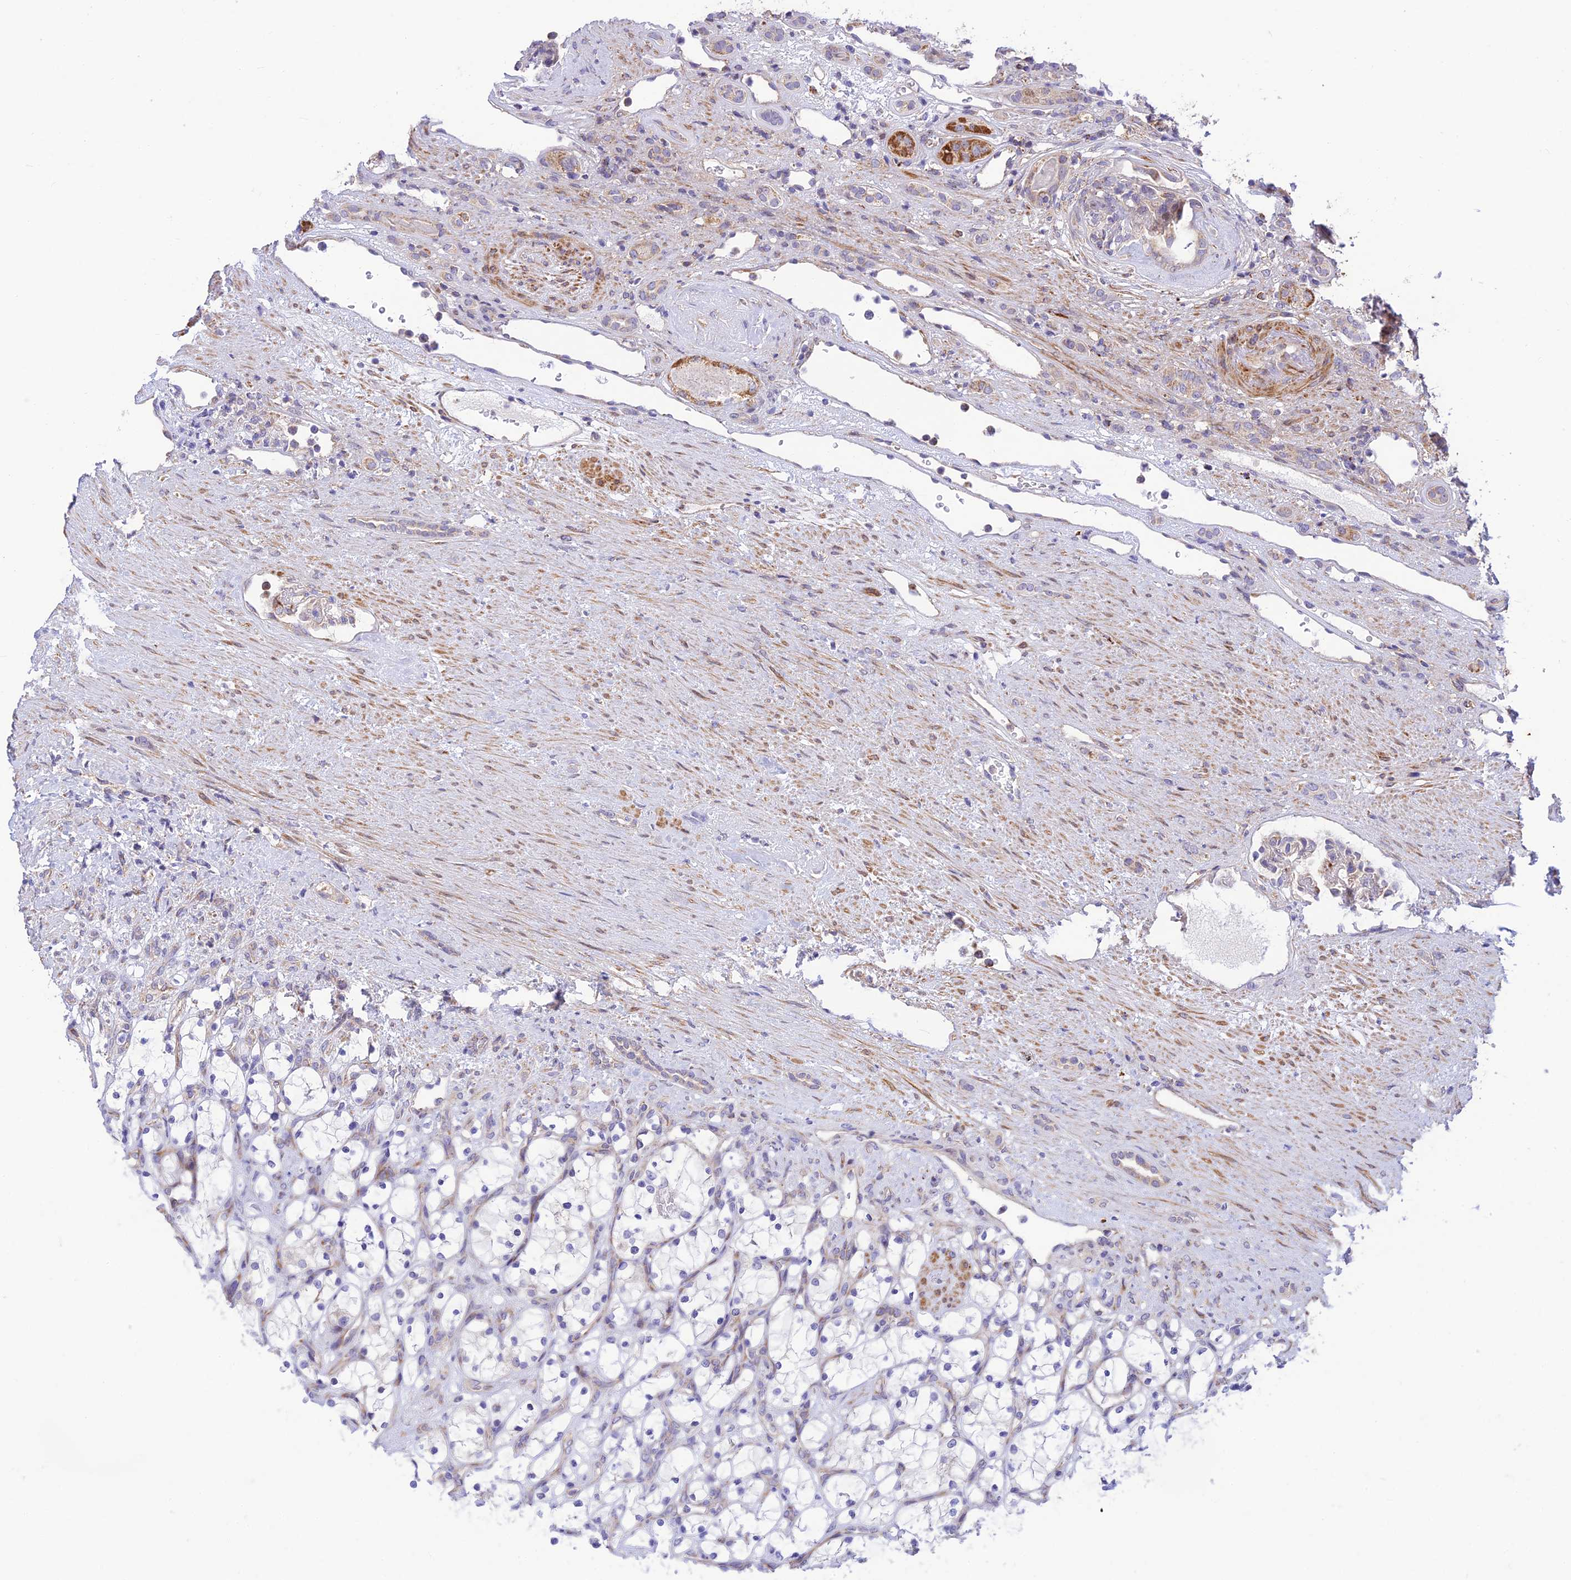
{"staining": {"intensity": "negative", "quantity": "none", "location": "none"}, "tissue": "renal cancer", "cell_type": "Tumor cells", "image_type": "cancer", "snomed": [{"axis": "morphology", "description": "Adenocarcinoma, NOS"}, {"axis": "topography", "description": "Kidney"}], "caption": "A high-resolution photomicrograph shows immunohistochemistry staining of renal cancer (adenocarcinoma), which exhibits no significant staining in tumor cells.", "gene": "FAM186B", "patient": {"sex": "female", "age": 69}}